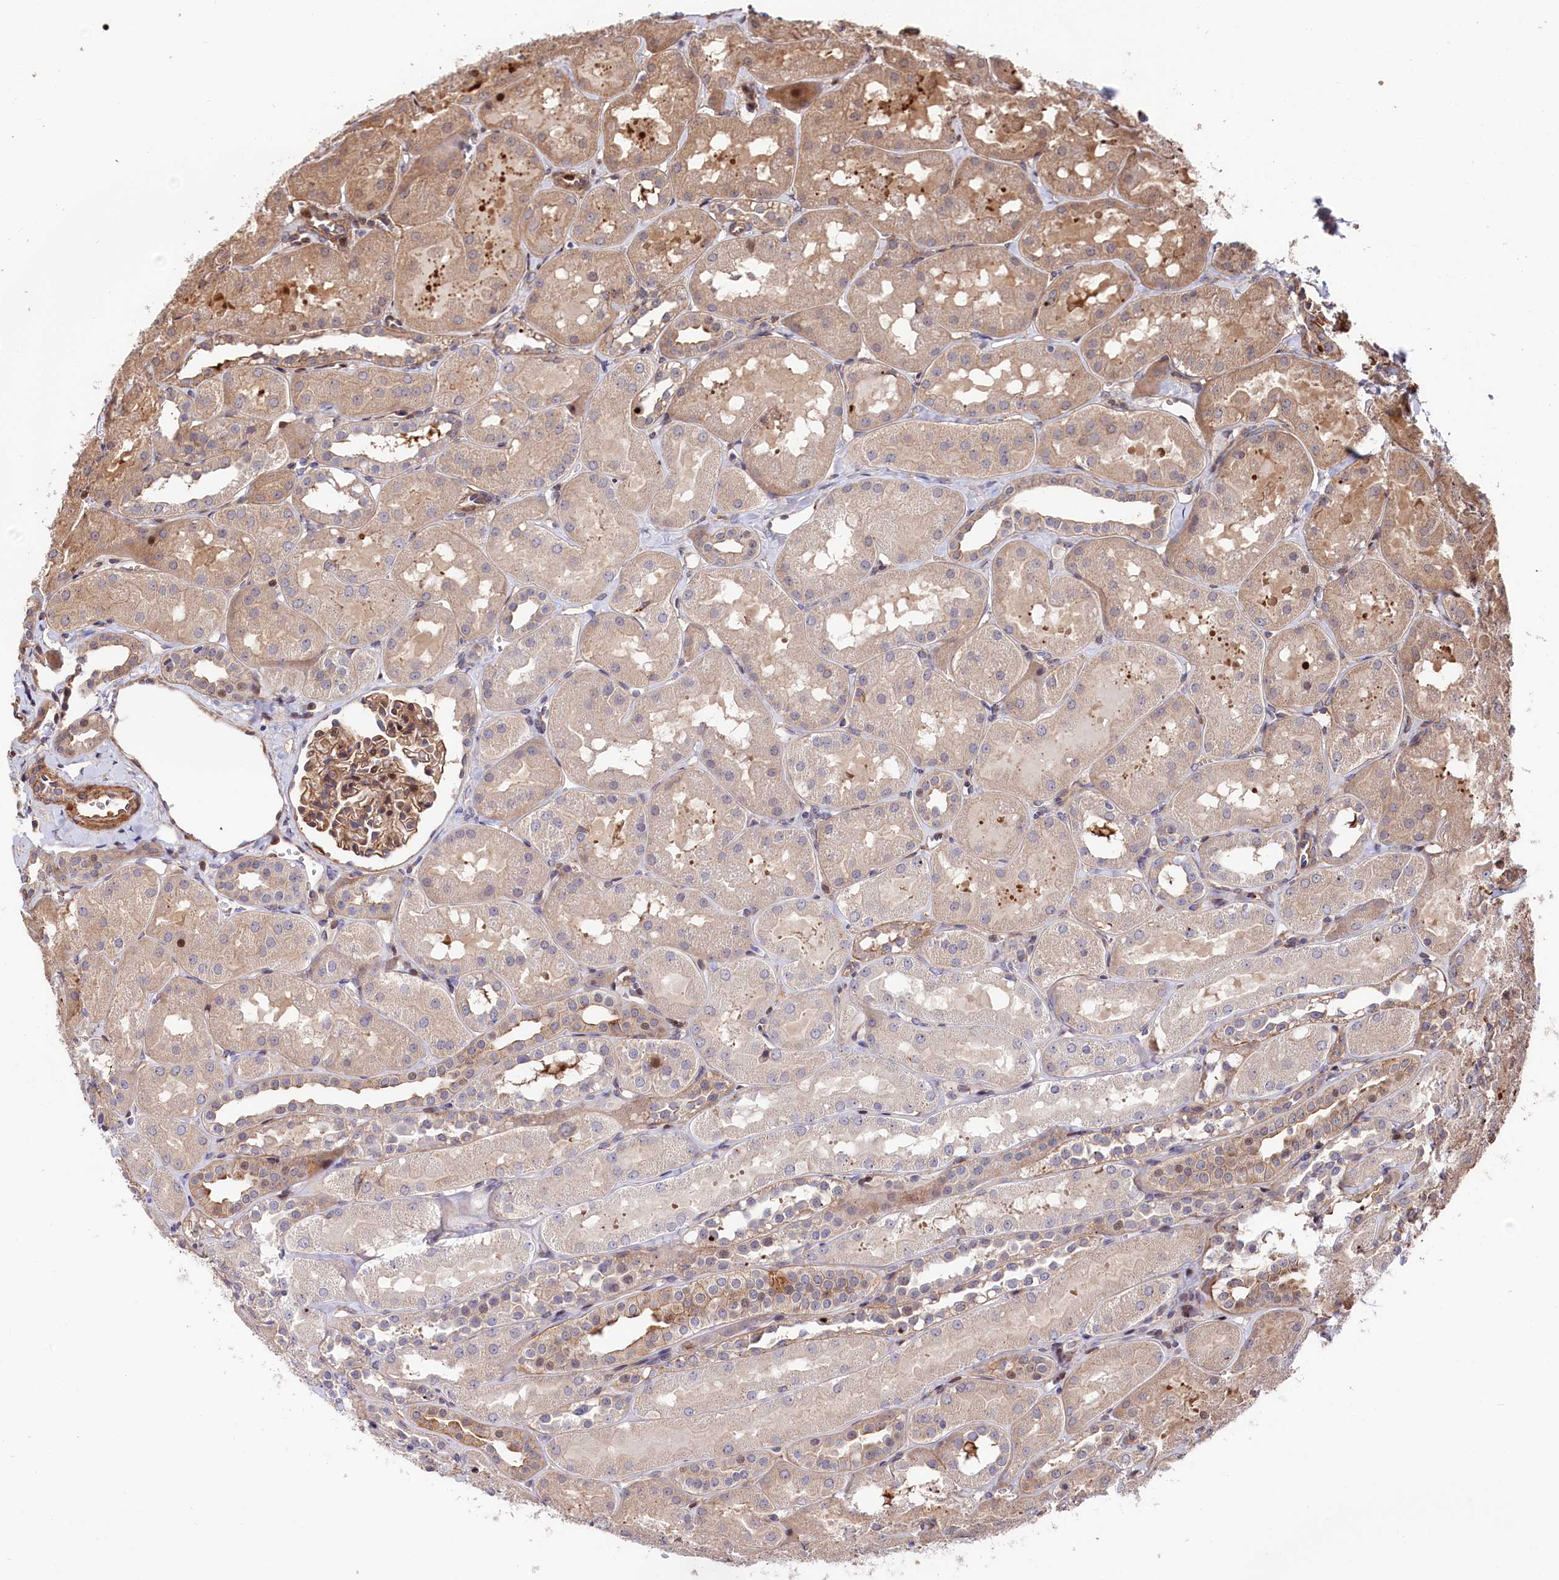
{"staining": {"intensity": "moderate", "quantity": ">75%", "location": "cytoplasmic/membranous,nuclear"}, "tissue": "kidney", "cell_type": "Cells in glomeruli", "image_type": "normal", "snomed": [{"axis": "morphology", "description": "Normal tissue, NOS"}, {"axis": "topography", "description": "Kidney"}, {"axis": "topography", "description": "Urinary bladder"}], "caption": "Protein expression analysis of unremarkable human kidney reveals moderate cytoplasmic/membranous,nuclear staining in about >75% of cells in glomeruli. Using DAB (3,3'-diaminobenzidine) (brown) and hematoxylin (blue) stains, captured at high magnification using brightfield microscopy.", "gene": "TNKS1BP1", "patient": {"sex": "male", "age": 16}}